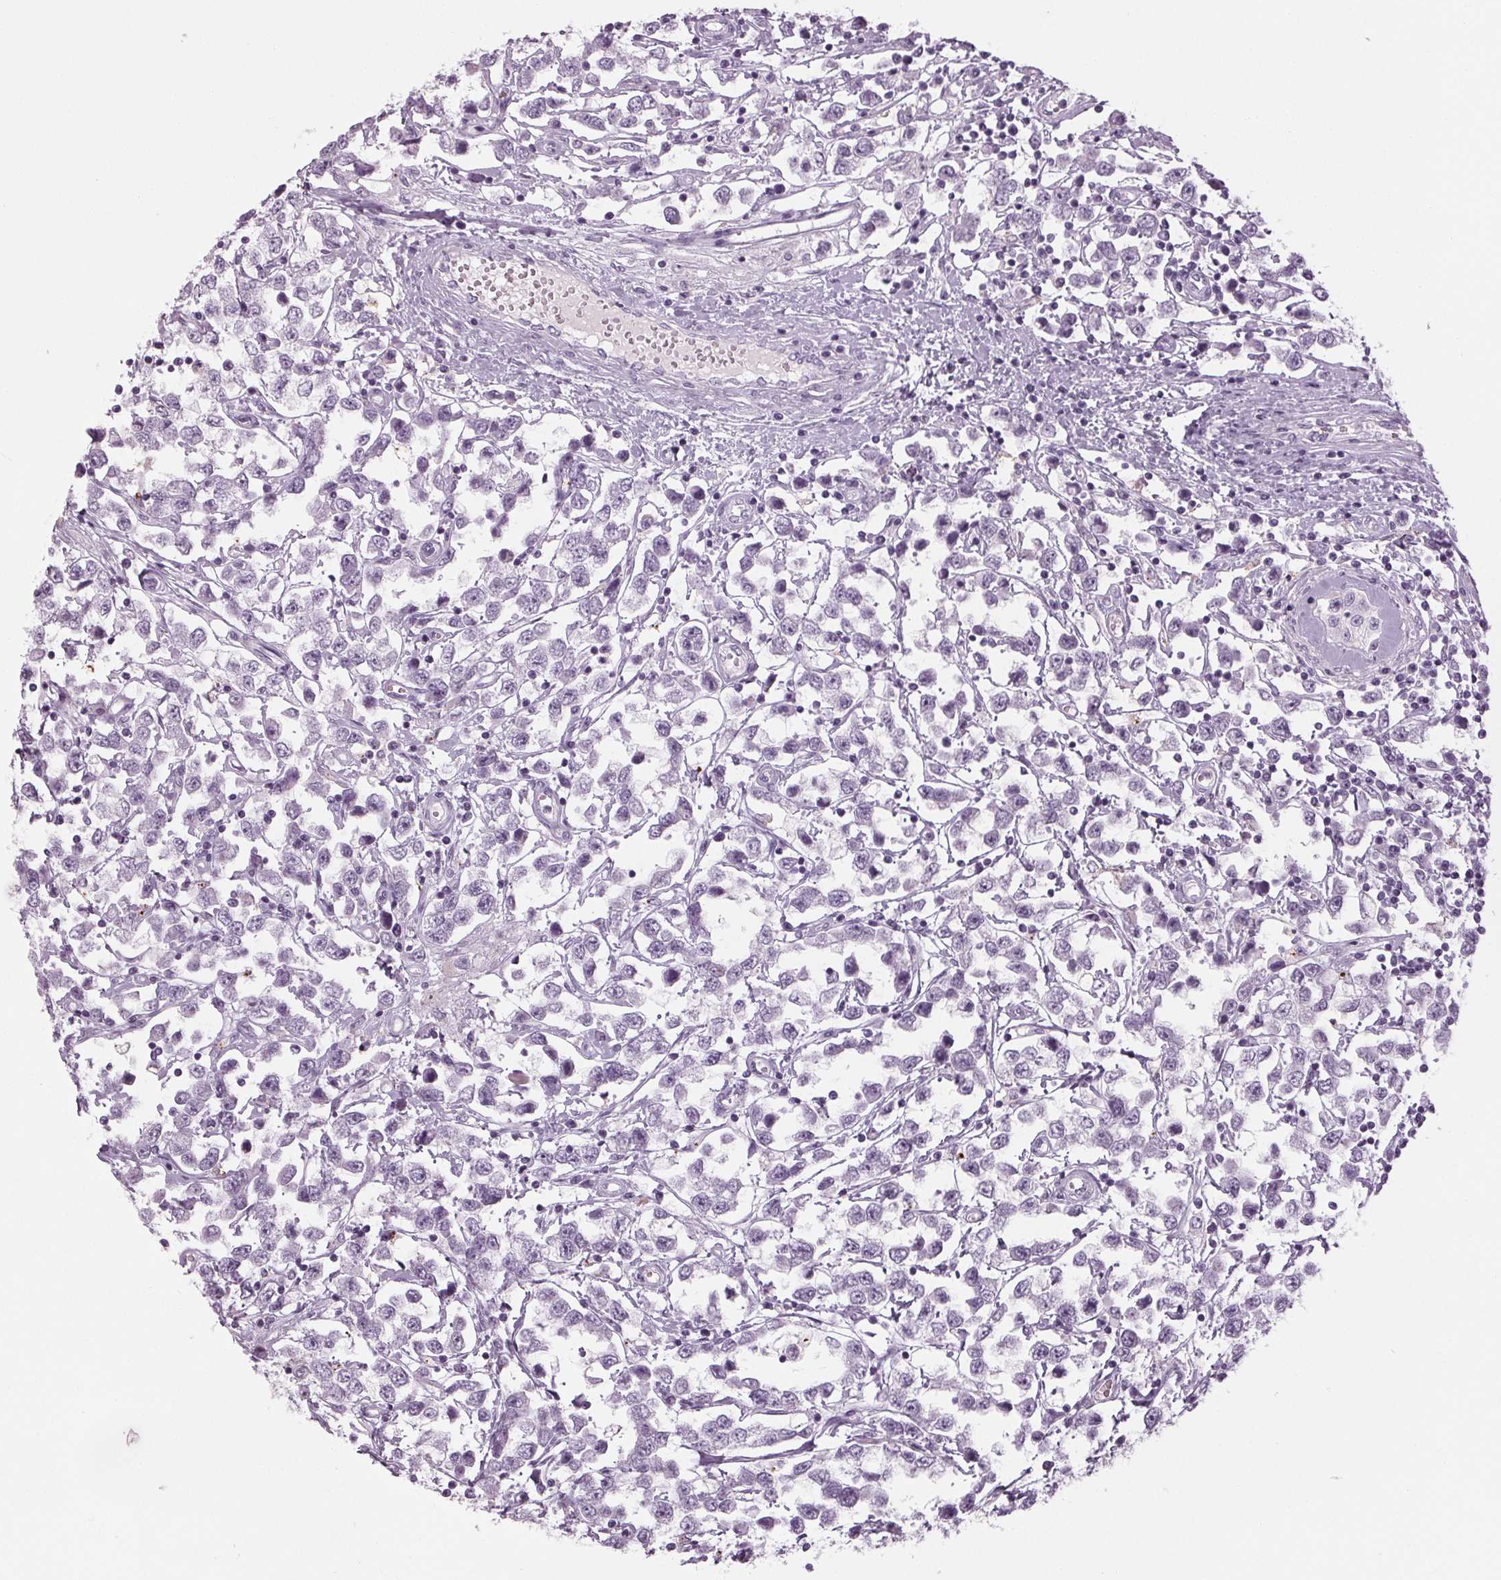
{"staining": {"intensity": "negative", "quantity": "none", "location": "none"}, "tissue": "testis cancer", "cell_type": "Tumor cells", "image_type": "cancer", "snomed": [{"axis": "morphology", "description": "Seminoma, NOS"}, {"axis": "topography", "description": "Testis"}], "caption": "IHC photomicrograph of neoplastic tissue: human testis cancer stained with DAB (3,3'-diaminobenzidine) exhibits no significant protein staining in tumor cells.", "gene": "CYP3A43", "patient": {"sex": "male", "age": 34}}